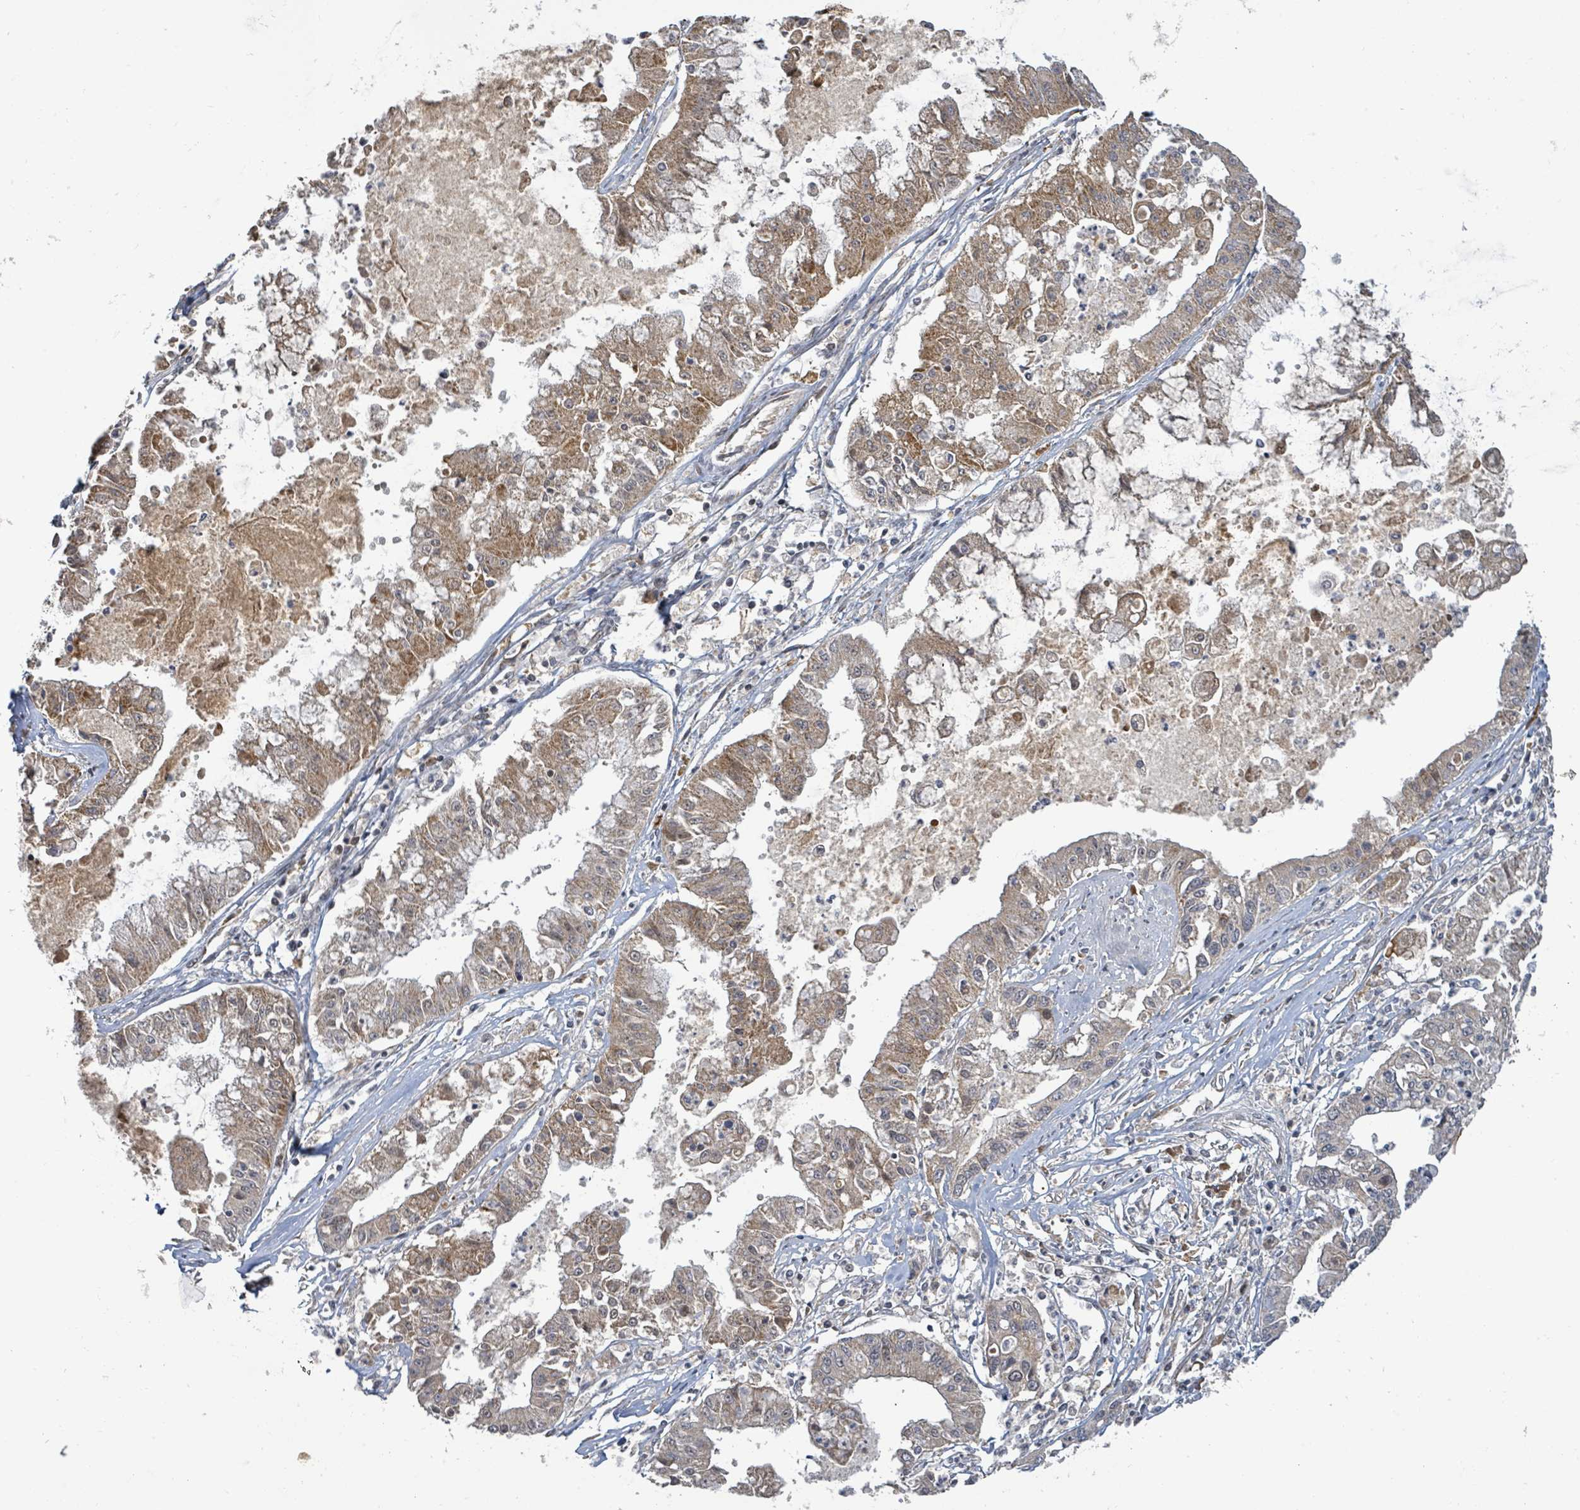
{"staining": {"intensity": "moderate", "quantity": ">75%", "location": "cytoplasmic/membranous"}, "tissue": "ovarian cancer", "cell_type": "Tumor cells", "image_type": "cancer", "snomed": [{"axis": "morphology", "description": "Cystadenocarcinoma, mucinous, NOS"}, {"axis": "topography", "description": "Ovary"}], "caption": "Protein expression analysis of ovarian cancer shows moderate cytoplasmic/membranous expression in approximately >75% of tumor cells. (Brightfield microscopy of DAB IHC at high magnification).", "gene": "ITGA11", "patient": {"sex": "female", "age": 70}}